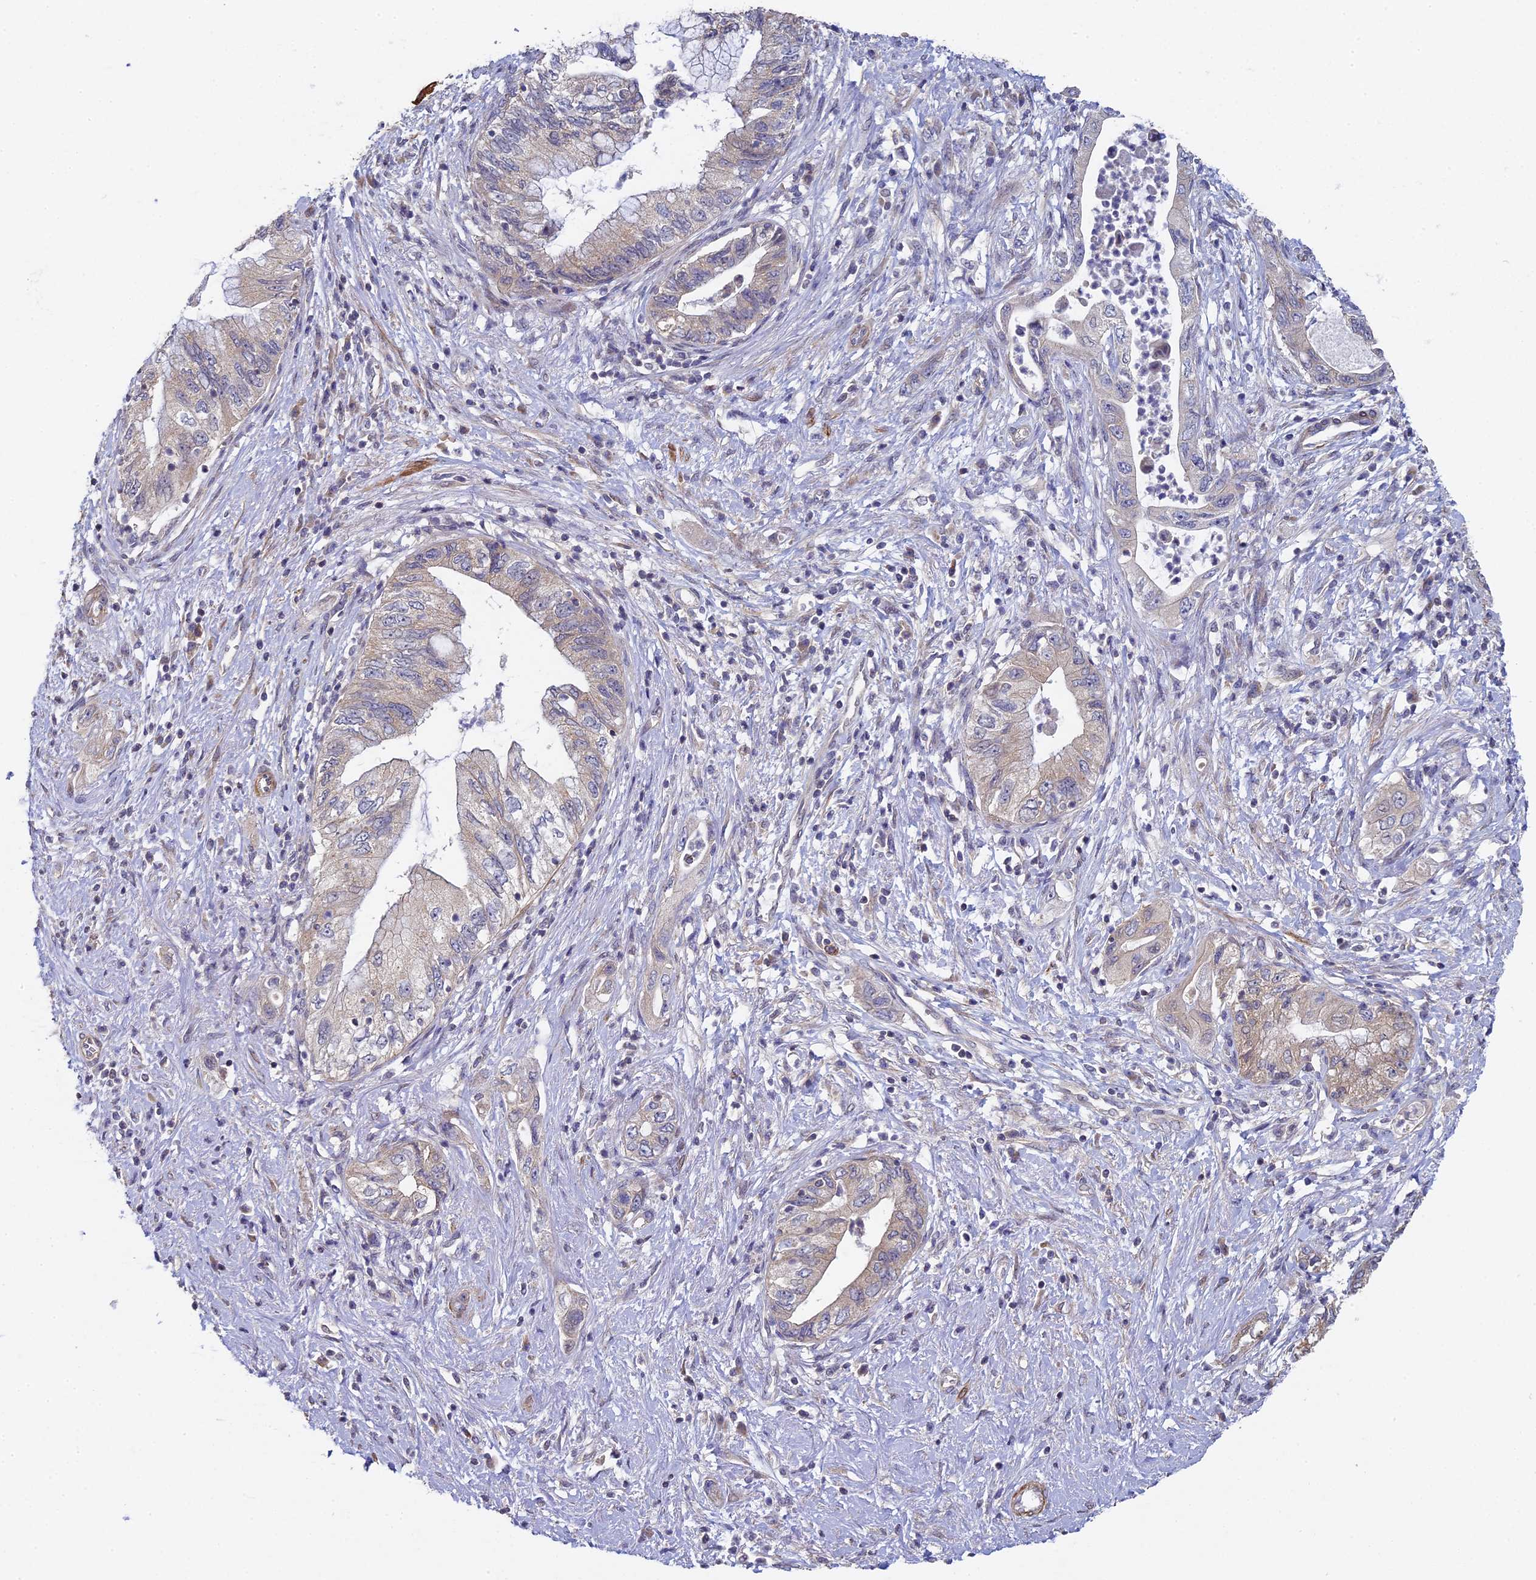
{"staining": {"intensity": "weak", "quantity": ">75%", "location": "cytoplasmic/membranous"}, "tissue": "pancreatic cancer", "cell_type": "Tumor cells", "image_type": "cancer", "snomed": [{"axis": "morphology", "description": "Adenocarcinoma, NOS"}, {"axis": "topography", "description": "Pancreas"}], "caption": "Immunohistochemistry histopathology image of human pancreatic cancer stained for a protein (brown), which displays low levels of weak cytoplasmic/membranous expression in about >75% of tumor cells.", "gene": "DIXDC1", "patient": {"sex": "female", "age": 73}}